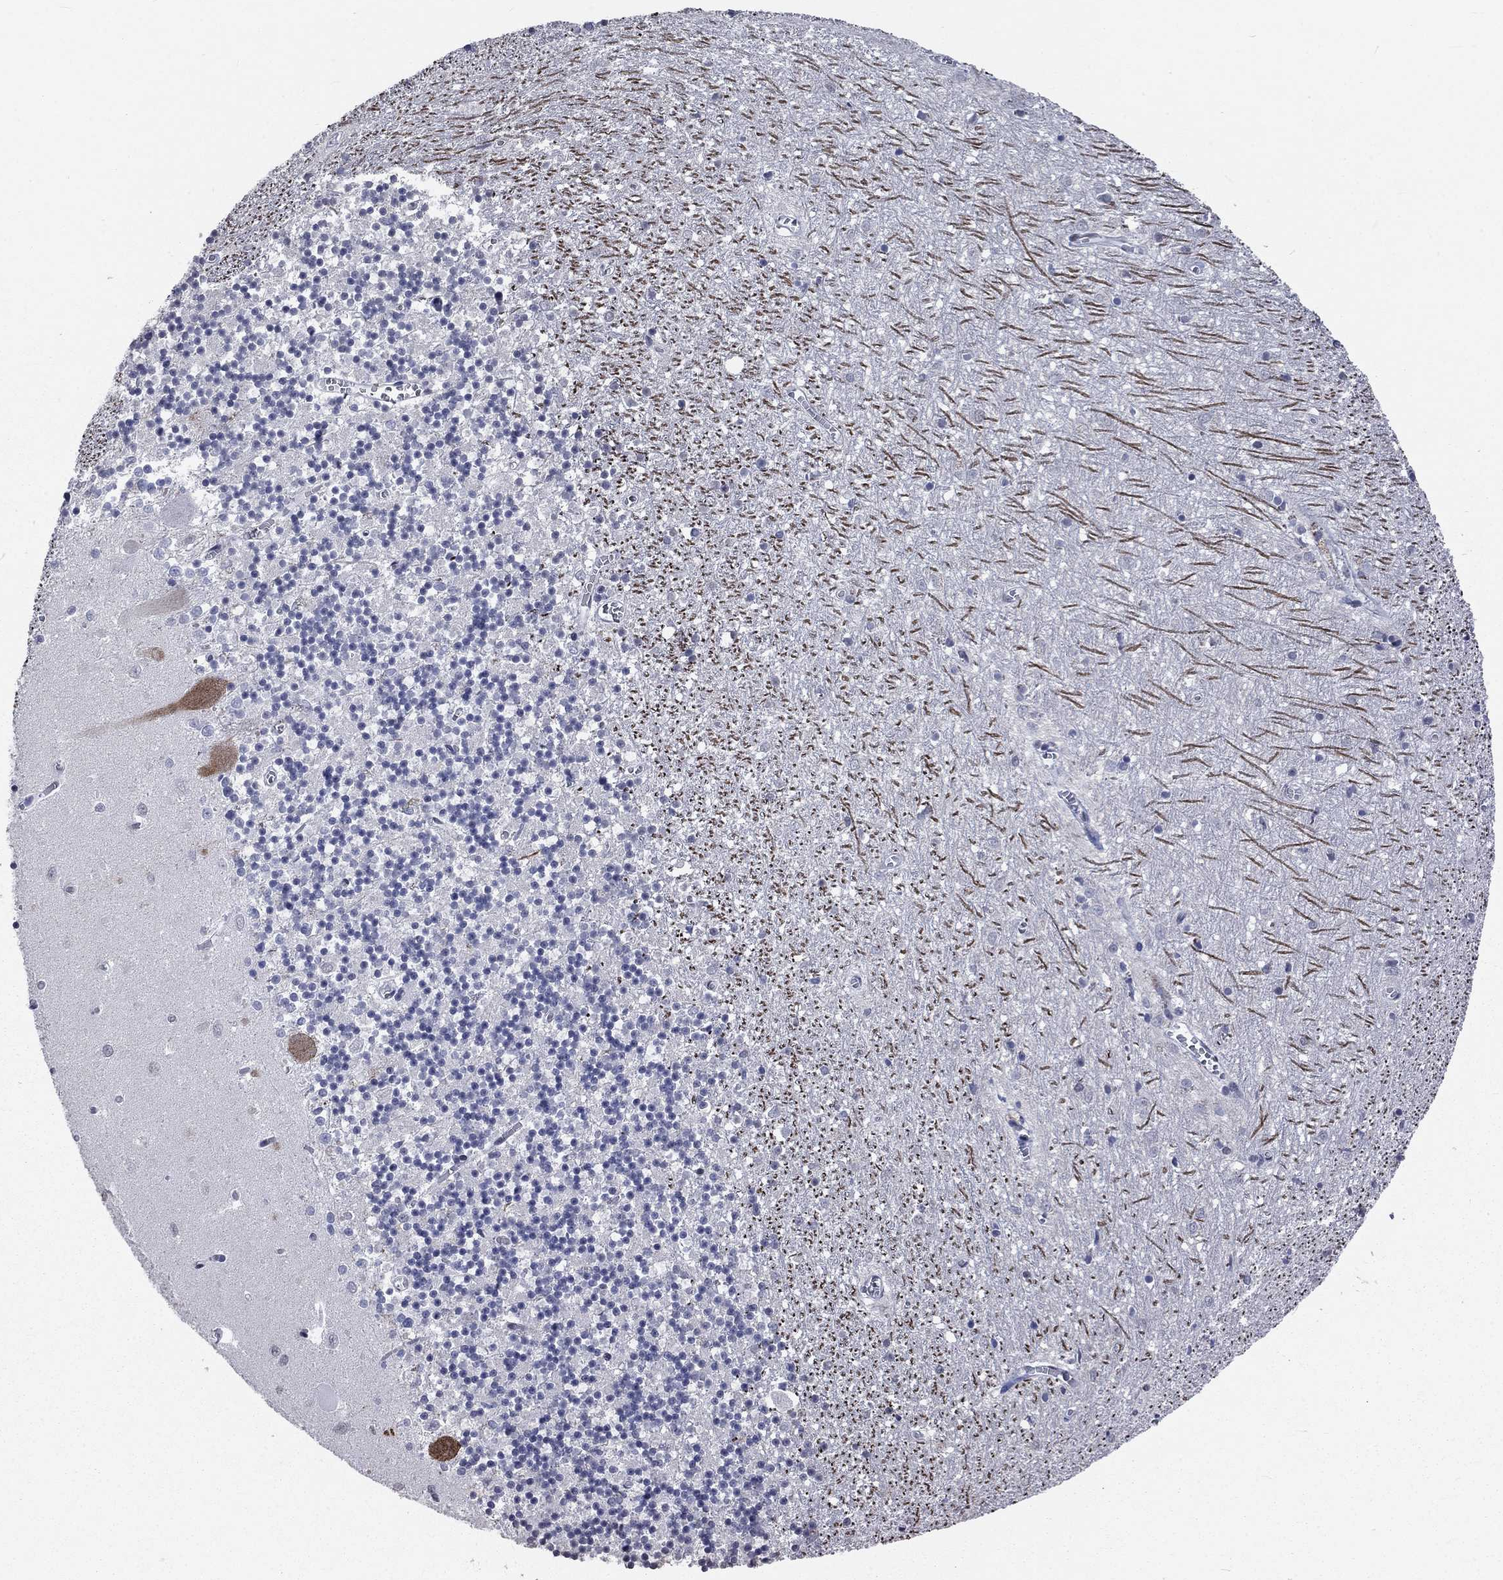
{"staining": {"intensity": "weak", "quantity": "<25%", "location": "nuclear"}, "tissue": "cerebellum", "cell_type": "Cells in granular layer", "image_type": "normal", "snomed": [{"axis": "morphology", "description": "Normal tissue, NOS"}, {"axis": "topography", "description": "Cerebellum"}], "caption": "This is an immunohistochemistry photomicrograph of normal human cerebellum. There is no positivity in cells in granular layer.", "gene": "HCFC1", "patient": {"sex": "female", "age": 64}}